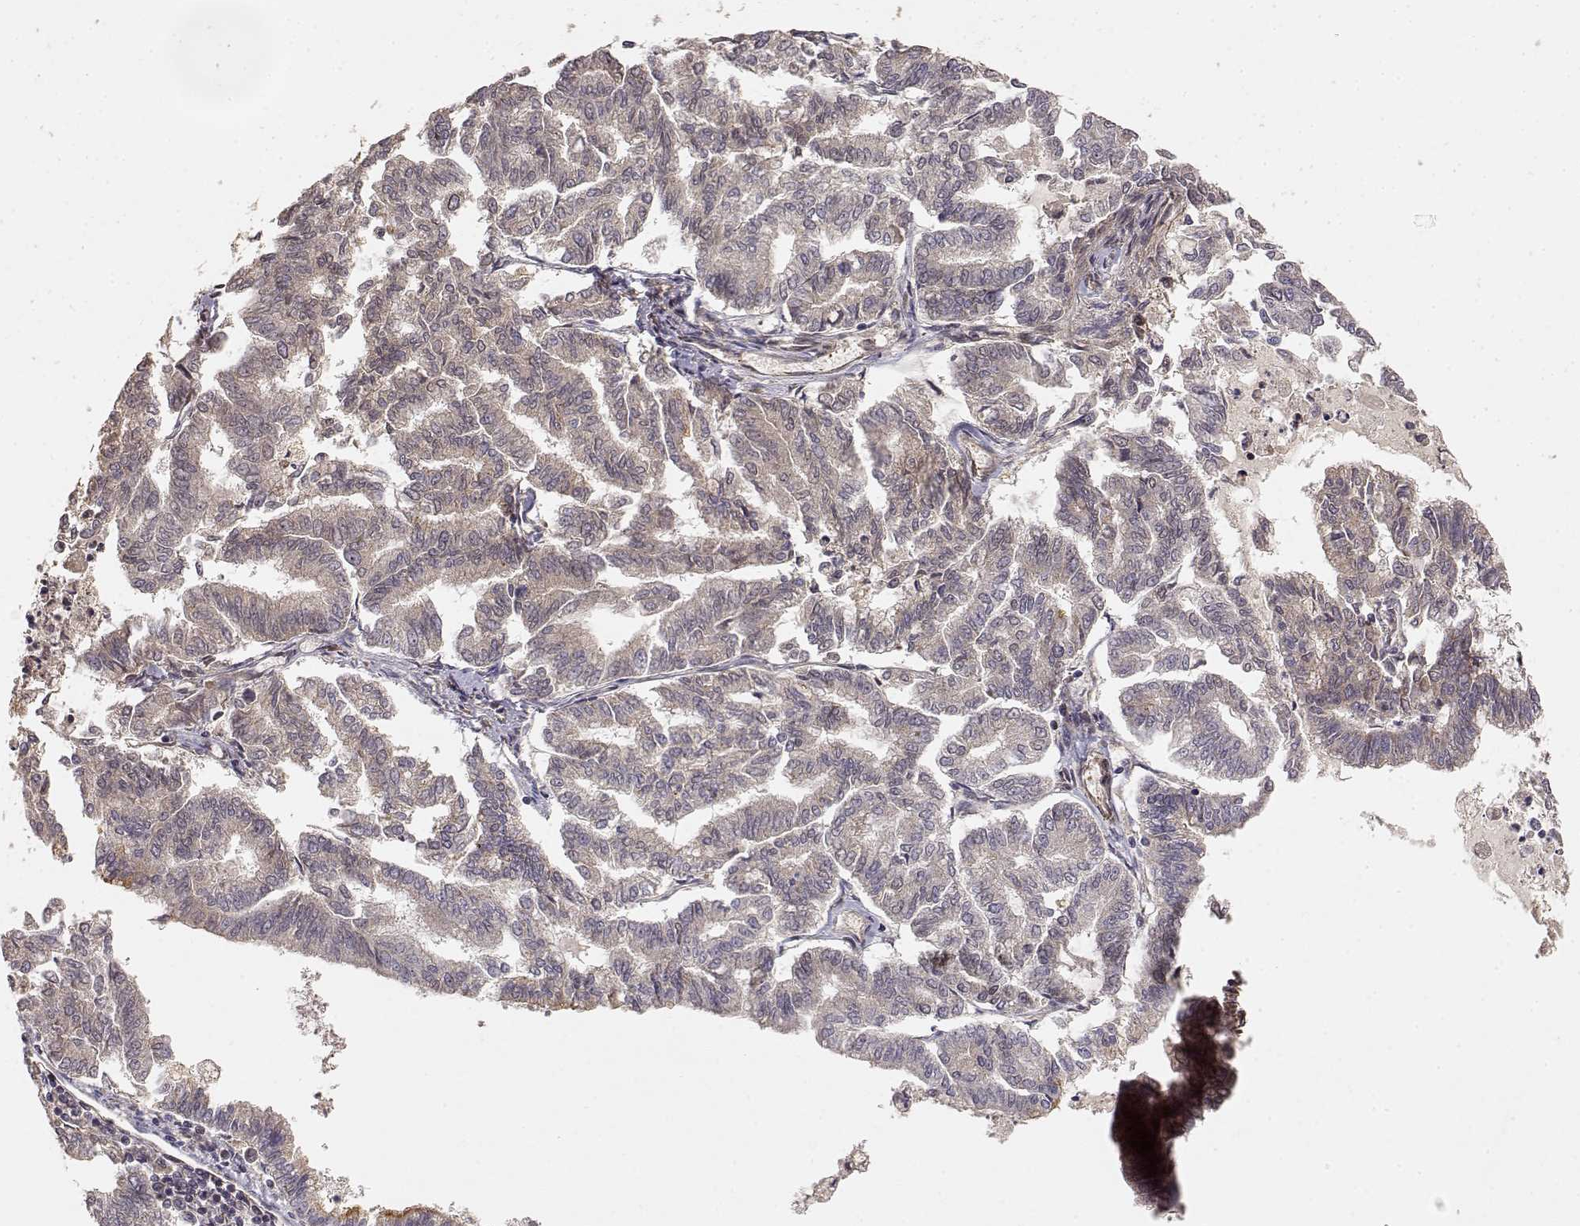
{"staining": {"intensity": "weak", "quantity": "<25%", "location": "cytoplasmic/membranous"}, "tissue": "endometrial cancer", "cell_type": "Tumor cells", "image_type": "cancer", "snomed": [{"axis": "morphology", "description": "Adenocarcinoma, NOS"}, {"axis": "topography", "description": "Endometrium"}], "caption": "A micrograph of endometrial cancer stained for a protein reveals no brown staining in tumor cells.", "gene": "PICK1", "patient": {"sex": "female", "age": 79}}